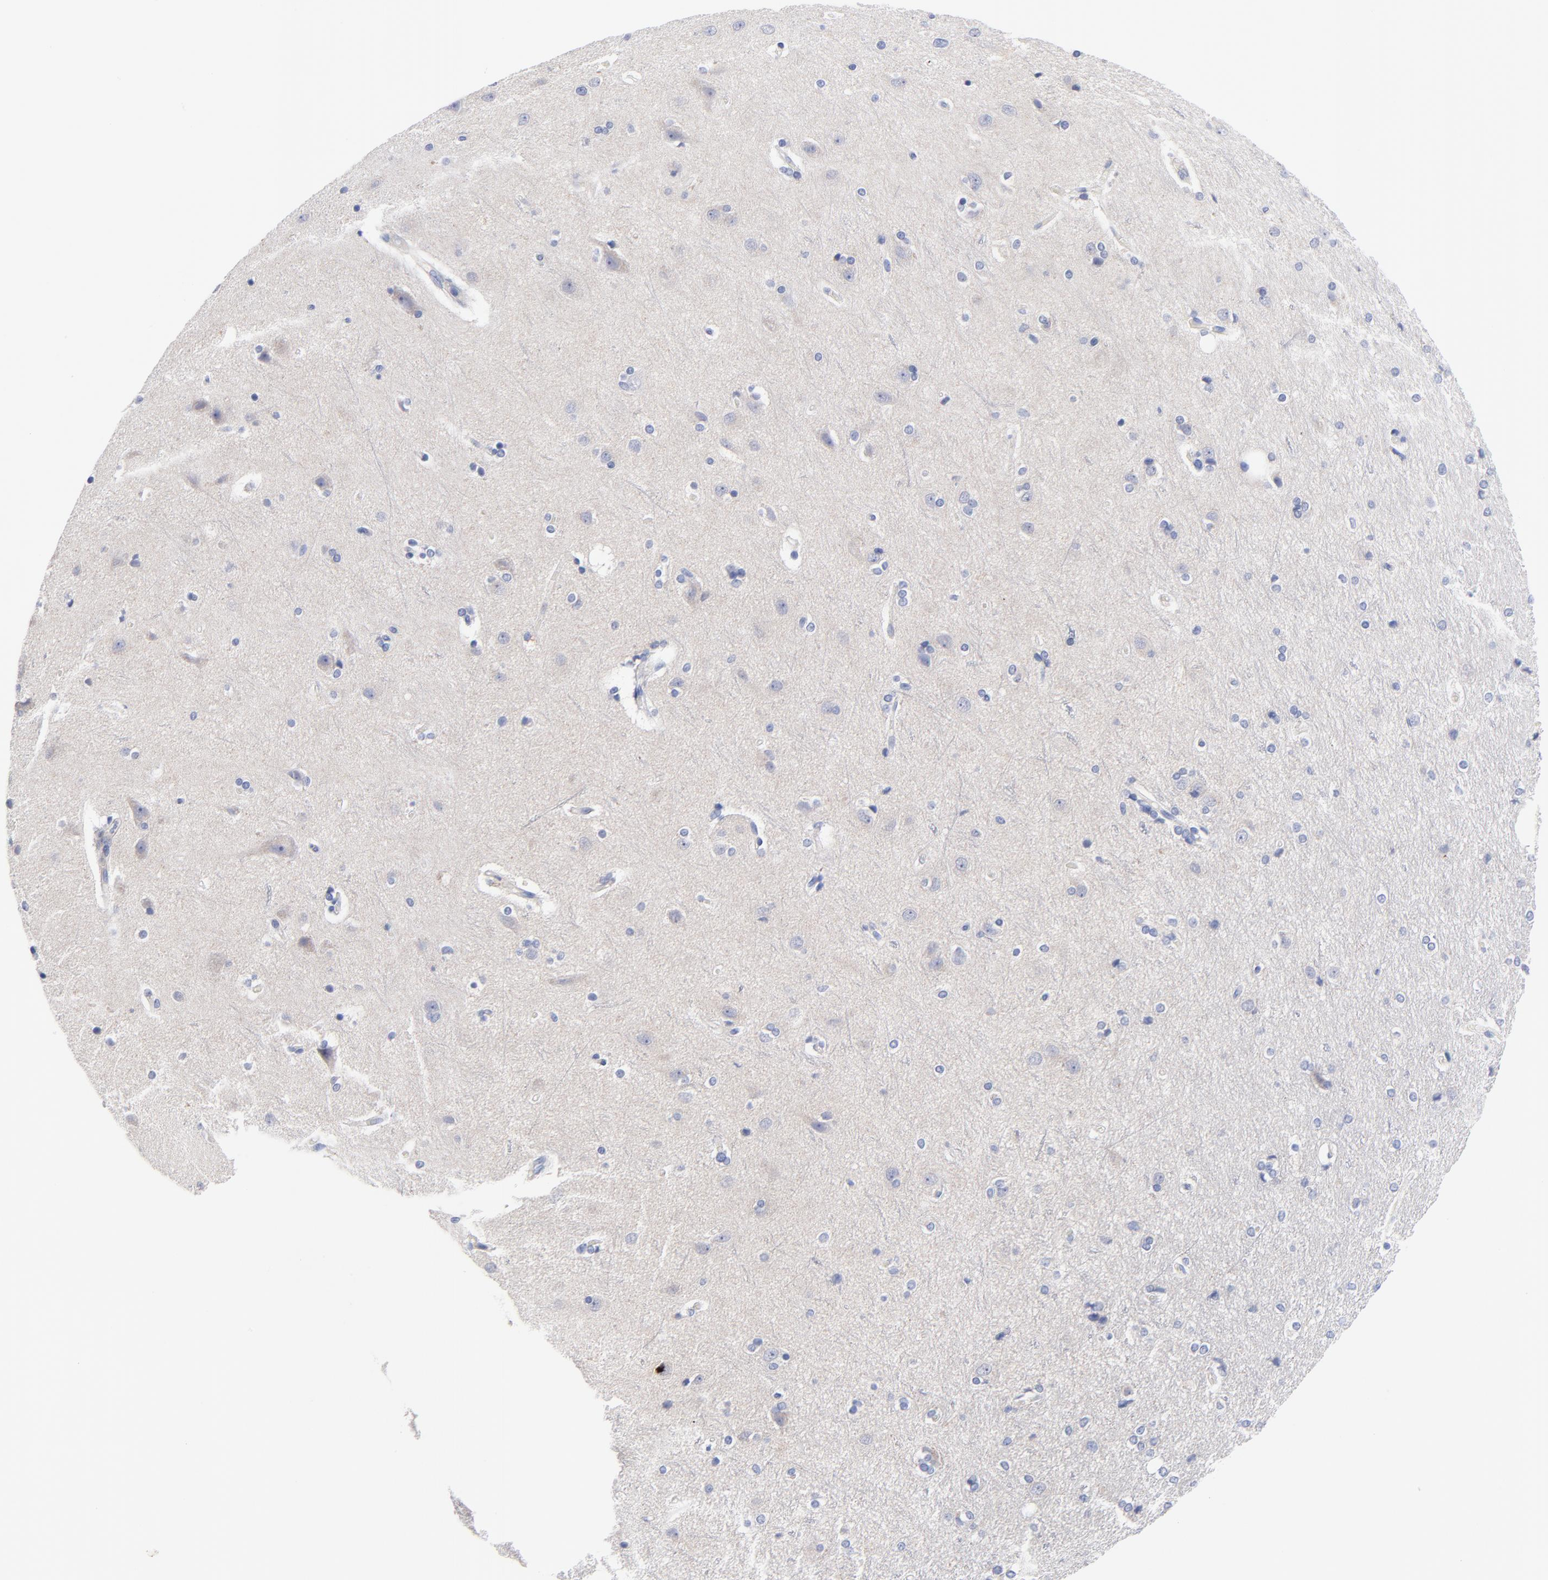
{"staining": {"intensity": "negative", "quantity": "none", "location": "none"}, "tissue": "cerebral cortex", "cell_type": "Endothelial cells", "image_type": "normal", "snomed": [{"axis": "morphology", "description": "Normal tissue, NOS"}, {"axis": "topography", "description": "Cerebral cortex"}], "caption": "High magnification brightfield microscopy of unremarkable cerebral cortex stained with DAB (brown) and counterstained with hematoxylin (blue): endothelial cells show no significant staining.", "gene": "FBXO10", "patient": {"sex": "male", "age": 62}}